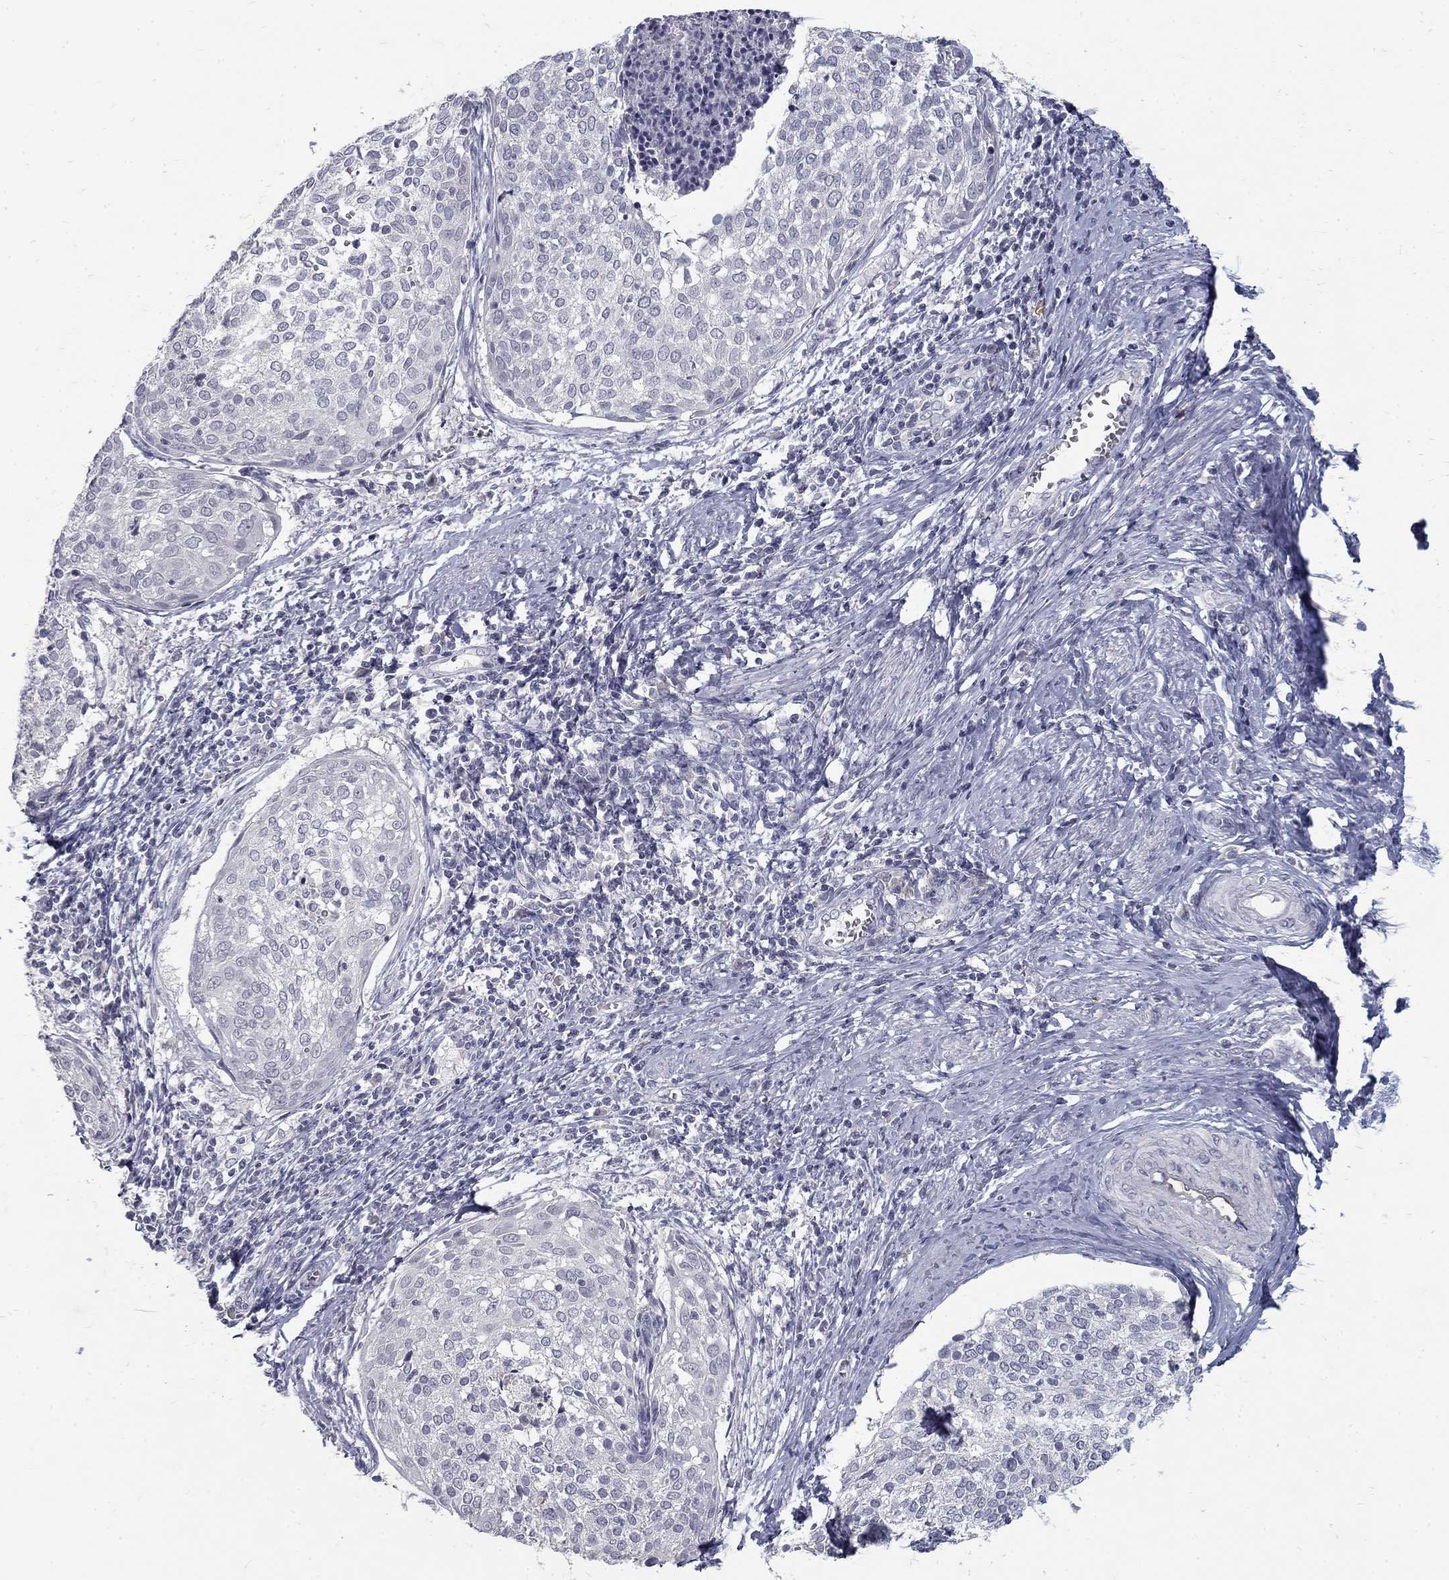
{"staining": {"intensity": "negative", "quantity": "none", "location": "none"}, "tissue": "cervical cancer", "cell_type": "Tumor cells", "image_type": "cancer", "snomed": [{"axis": "morphology", "description": "Squamous cell carcinoma, NOS"}, {"axis": "topography", "description": "Cervix"}], "caption": "An immunohistochemistry (IHC) micrograph of cervical squamous cell carcinoma is shown. There is no staining in tumor cells of cervical squamous cell carcinoma.", "gene": "NOS1", "patient": {"sex": "female", "age": 39}}